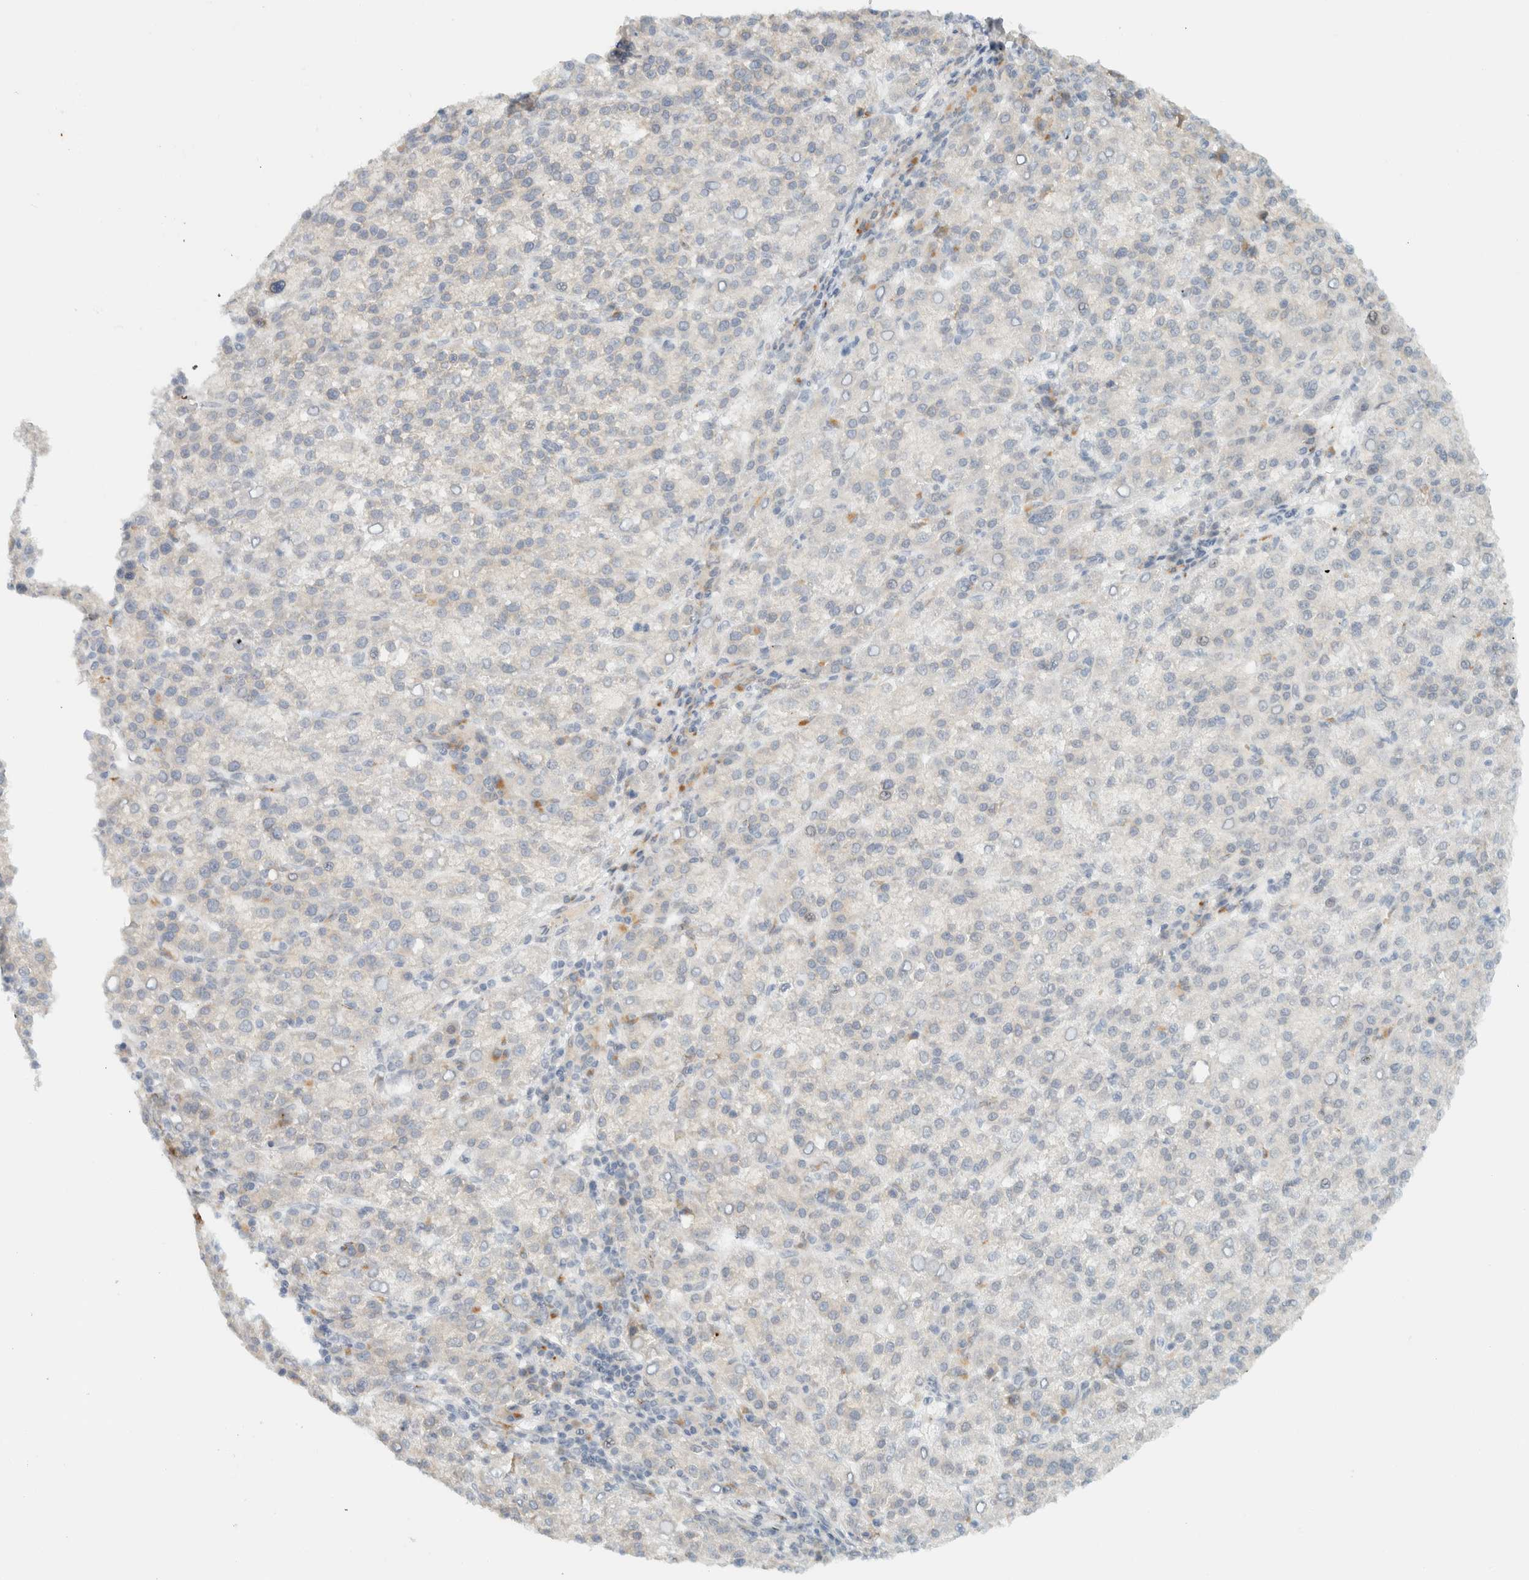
{"staining": {"intensity": "weak", "quantity": "<25%", "location": "cytoplasmic/membranous"}, "tissue": "liver cancer", "cell_type": "Tumor cells", "image_type": "cancer", "snomed": [{"axis": "morphology", "description": "Carcinoma, Hepatocellular, NOS"}, {"axis": "topography", "description": "Liver"}], "caption": "There is no significant staining in tumor cells of liver hepatocellular carcinoma. Brightfield microscopy of immunohistochemistry stained with DAB (3,3'-diaminobenzidine) (brown) and hematoxylin (blue), captured at high magnification.", "gene": "ITPRID1", "patient": {"sex": "female", "age": 58}}